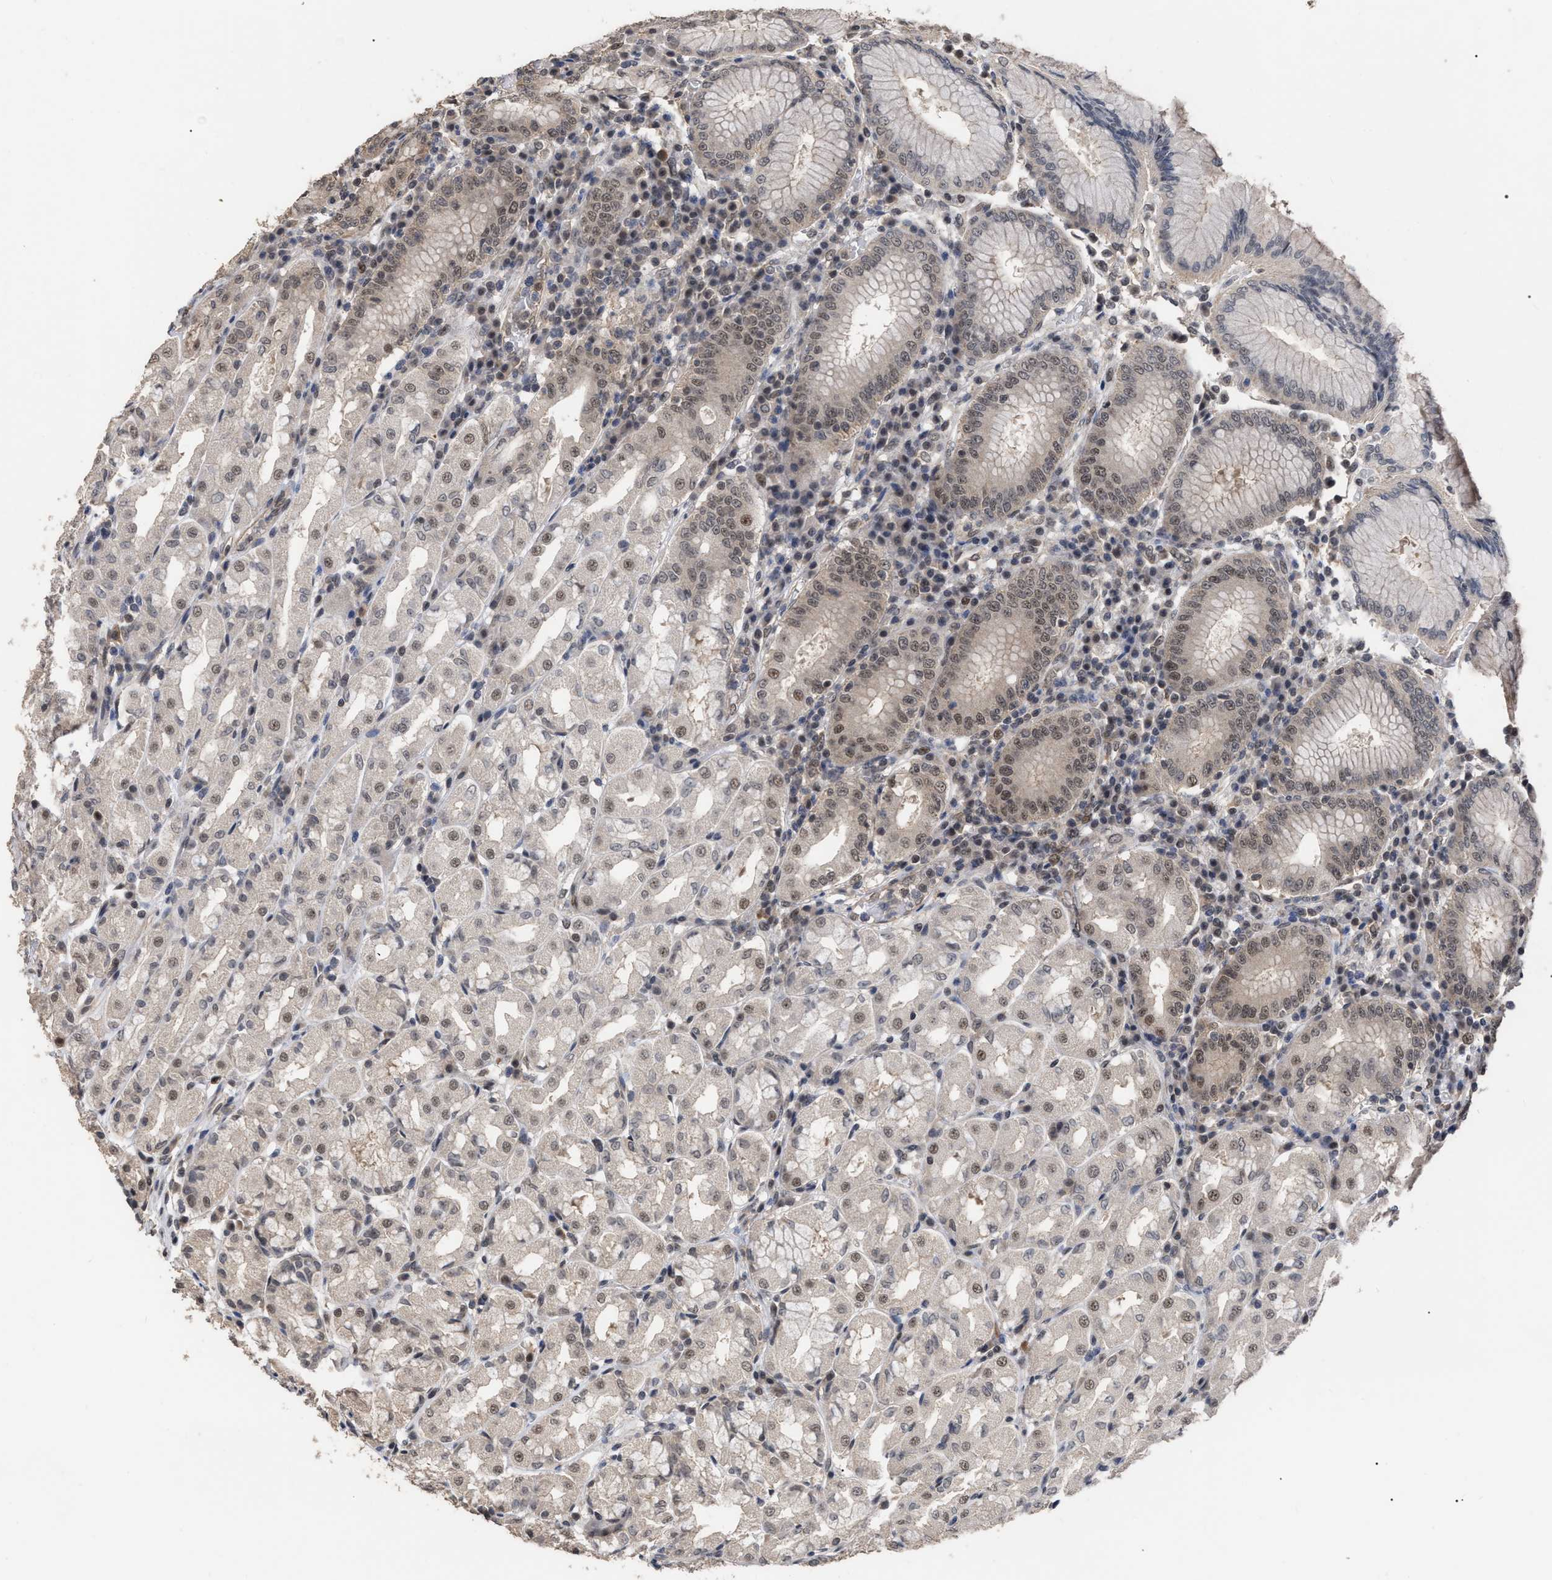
{"staining": {"intensity": "strong", "quantity": "<25%", "location": "cytoplasmic/membranous,nuclear"}, "tissue": "stomach", "cell_type": "Glandular cells", "image_type": "normal", "snomed": [{"axis": "morphology", "description": "Normal tissue, NOS"}, {"axis": "topography", "description": "Stomach"}, {"axis": "topography", "description": "Stomach, lower"}], "caption": "Benign stomach reveals strong cytoplasmic/membranous,nuclear expression in about <25% of glandular cells, visualized by immunohistochemistry.", "gene": "JAZF1", "patient": {"sex": "female", "age": 56}}